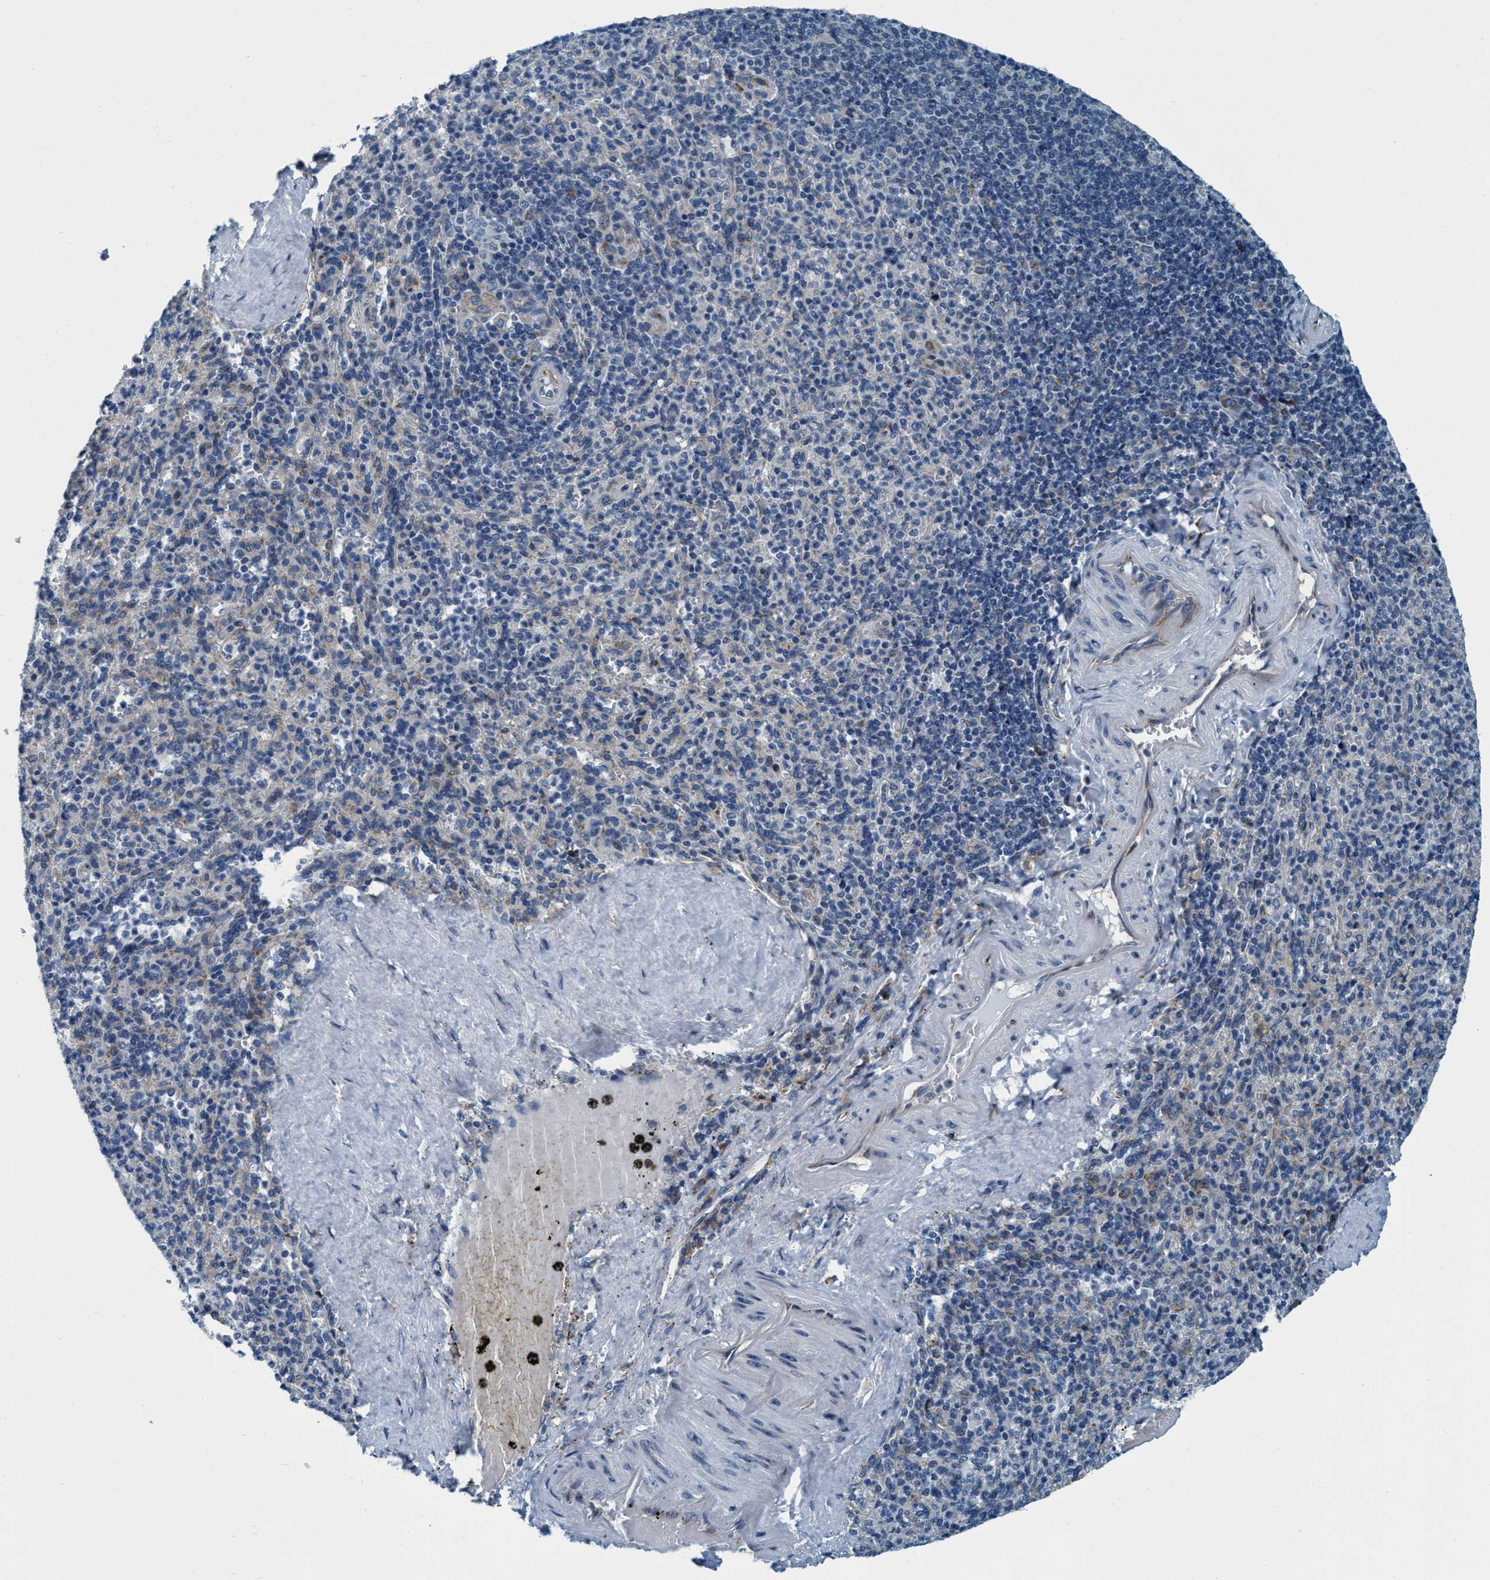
{"staining": {"intensity": "weak", "quantity": "<25%", "location": "cytoplasmic/membranous"}, "tissue": "spleen", "cell_type": "Cells in red pulp", "image_type": "normal", "snomed": [{"axis": "morphology", "description": "Normal tissue, NOS"}, {"axis": "topography", "description": "Spleen"}], "caption": "This is an IHC photomicrograph of benign spleen. There is no expression in cells in red pulp.", "gene": "ARMC9", "patient": {"sex": "male", "age": 36}}